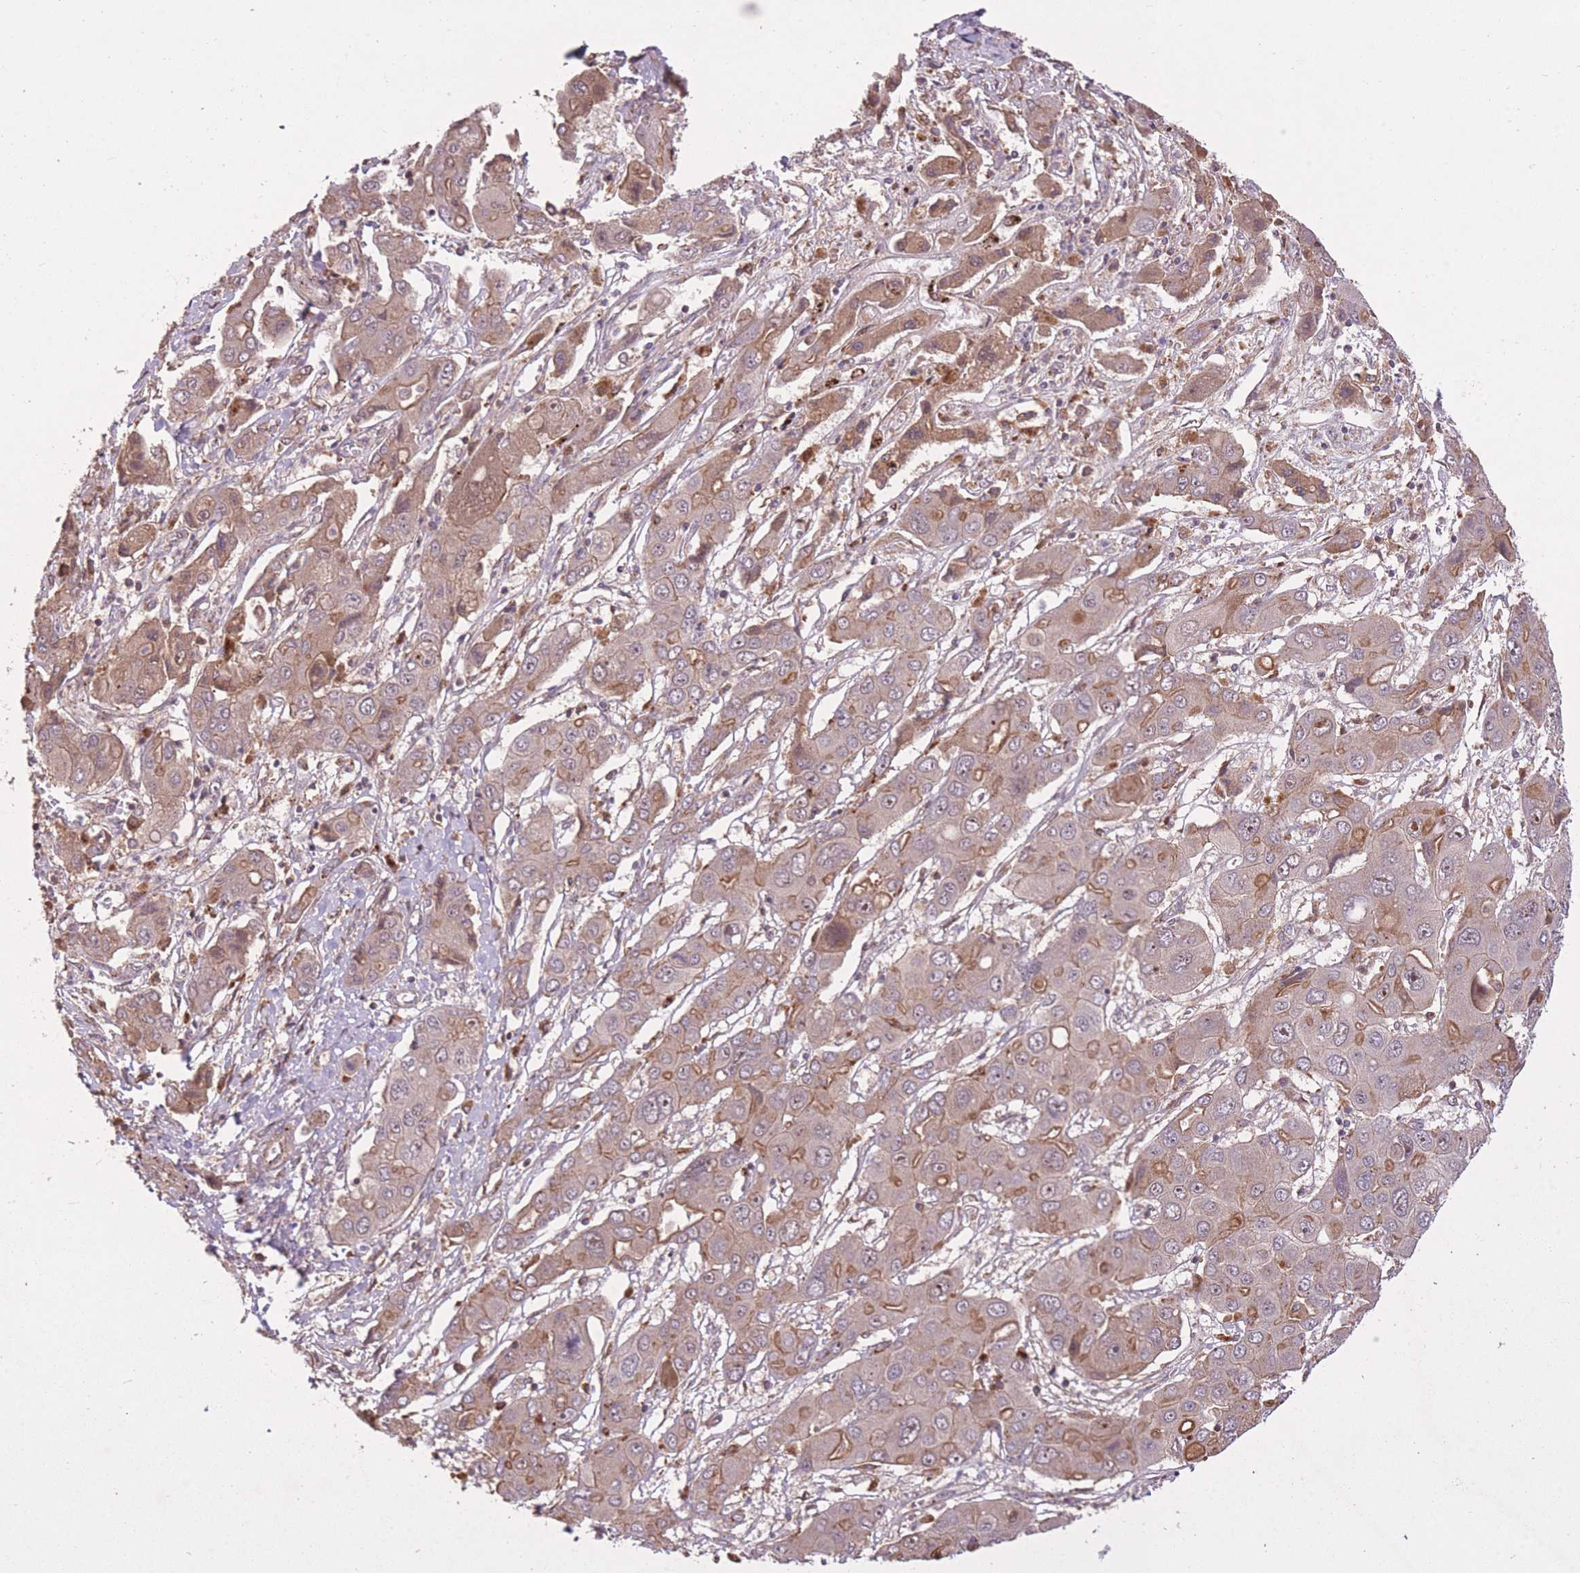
{"staining": {"intensity": "moderate", "quantity": "25%-75%", "location": "cytoplasmic/membranous"}, "tissue": "liver cancer", "cell_type": "Tumor cells", "image_type": "cancer", "snomed": [{"axis": "morphology", "description": "Cholangiocarcinoma"}, {"axis": "topography", "description": "Liver"}], "caption": "Moderate cytoplasmic/membranous protein expression is identified in about 25%-75% of tumor cells in cholangiocarcinoma (liver). The staining is performed using DAB (3,3'-diaminobenzidine) brown chromogen to label protein expression. The nuclei are counter-stained blue using hematoxylin.", "gene": "POLR3F", "patient": {"sex": "male", "age": 67}}